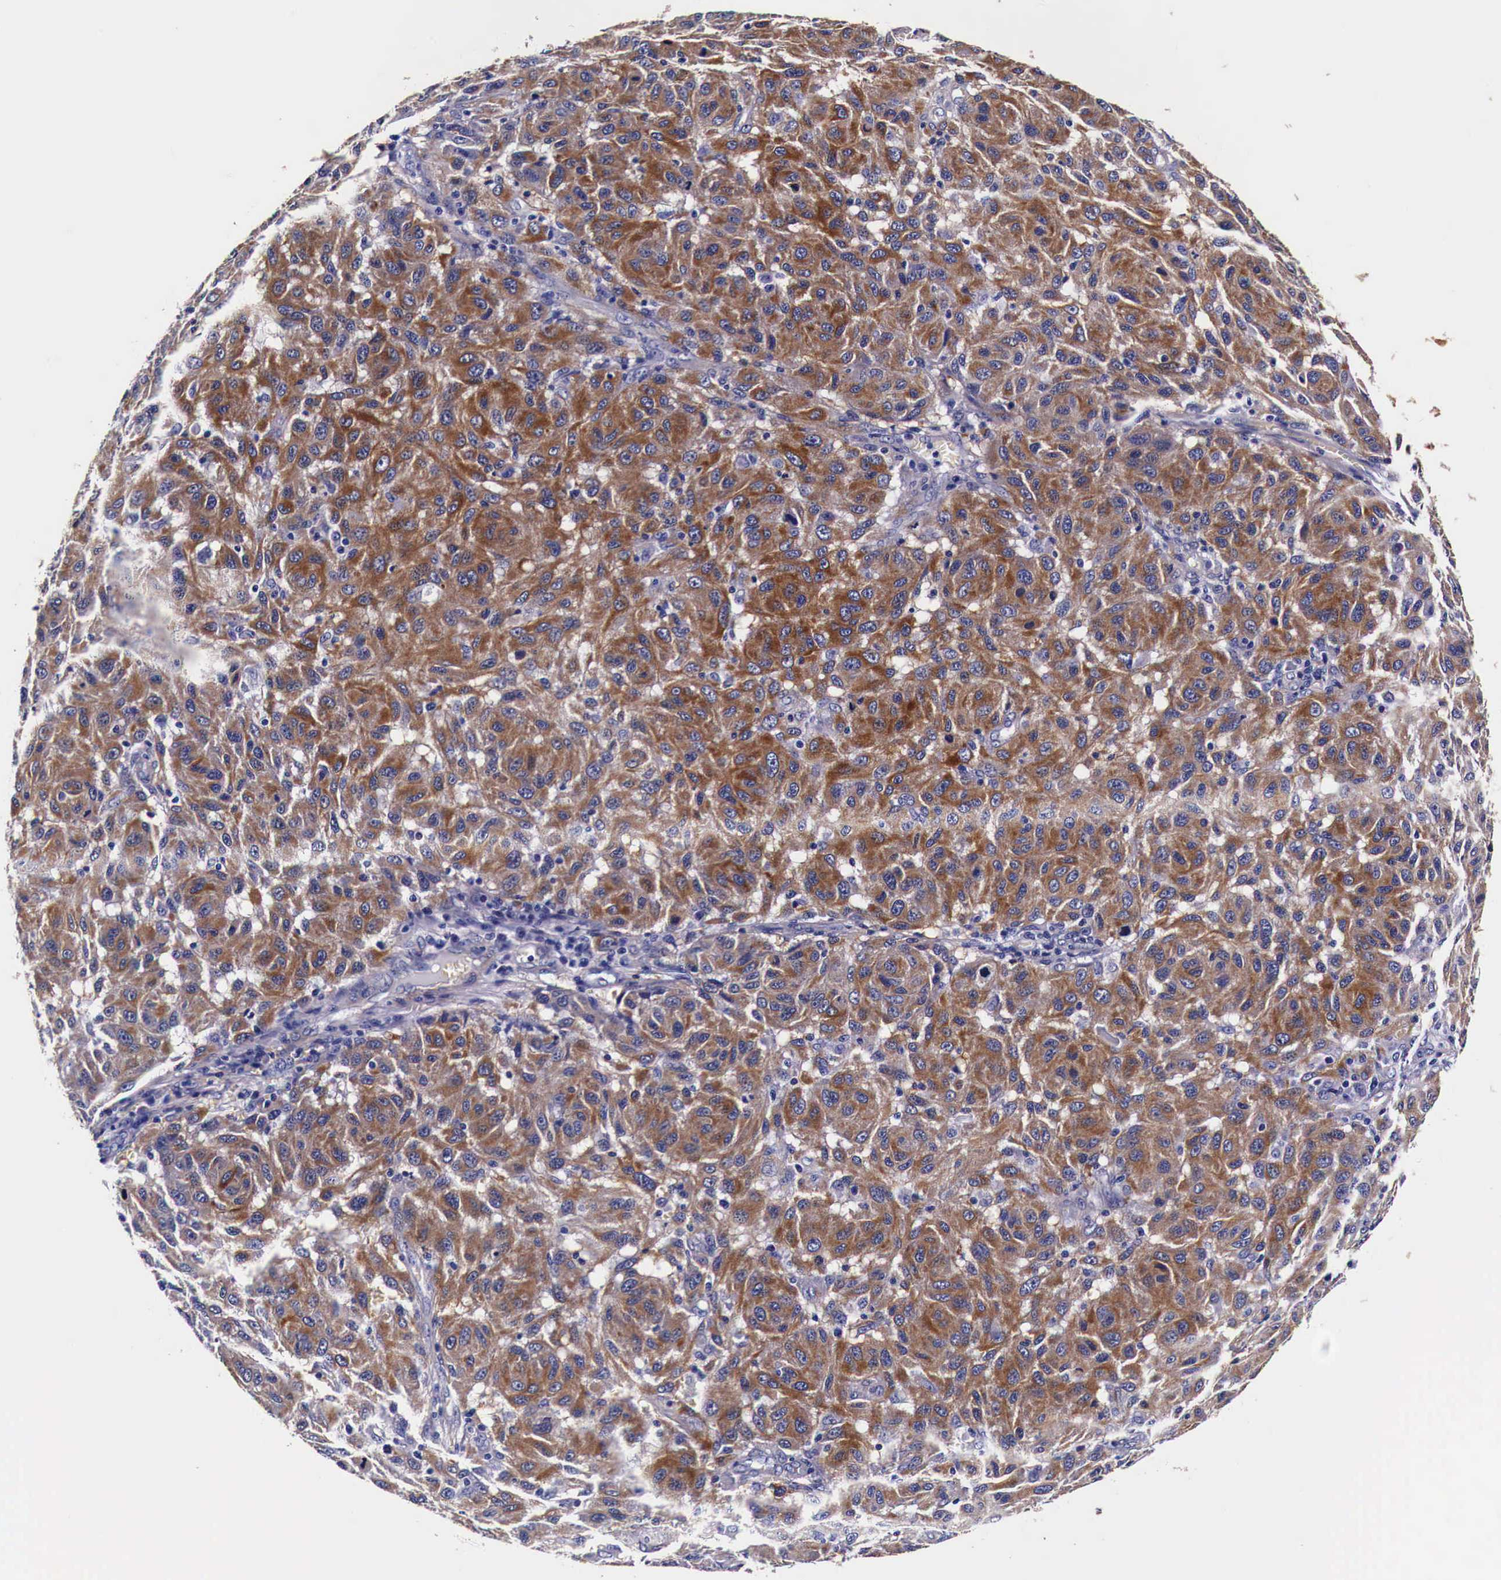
{"staining": {"intensity": "moderate", "quantity": "25%-75%", "location": "cytoplasmic/membranous"}, "tissue": "melanoma", "cell_type": "Tumor cells", "image_type": "cancer", "snomed": [{"axis": "morphology", "description": "Malignant melanoma, NOS"}, {"axis": "topography", "description": "Skin"}], "caption": "IHC (DAB (3,3'-diaminobenzidine)) staining of human melanoma exhibits moderate cytoplasmic/membranous protein staining in about 25%-75% of tumor cells.", "gene": "HSPB1", "patient": {"sex": "female", "age": 77}}